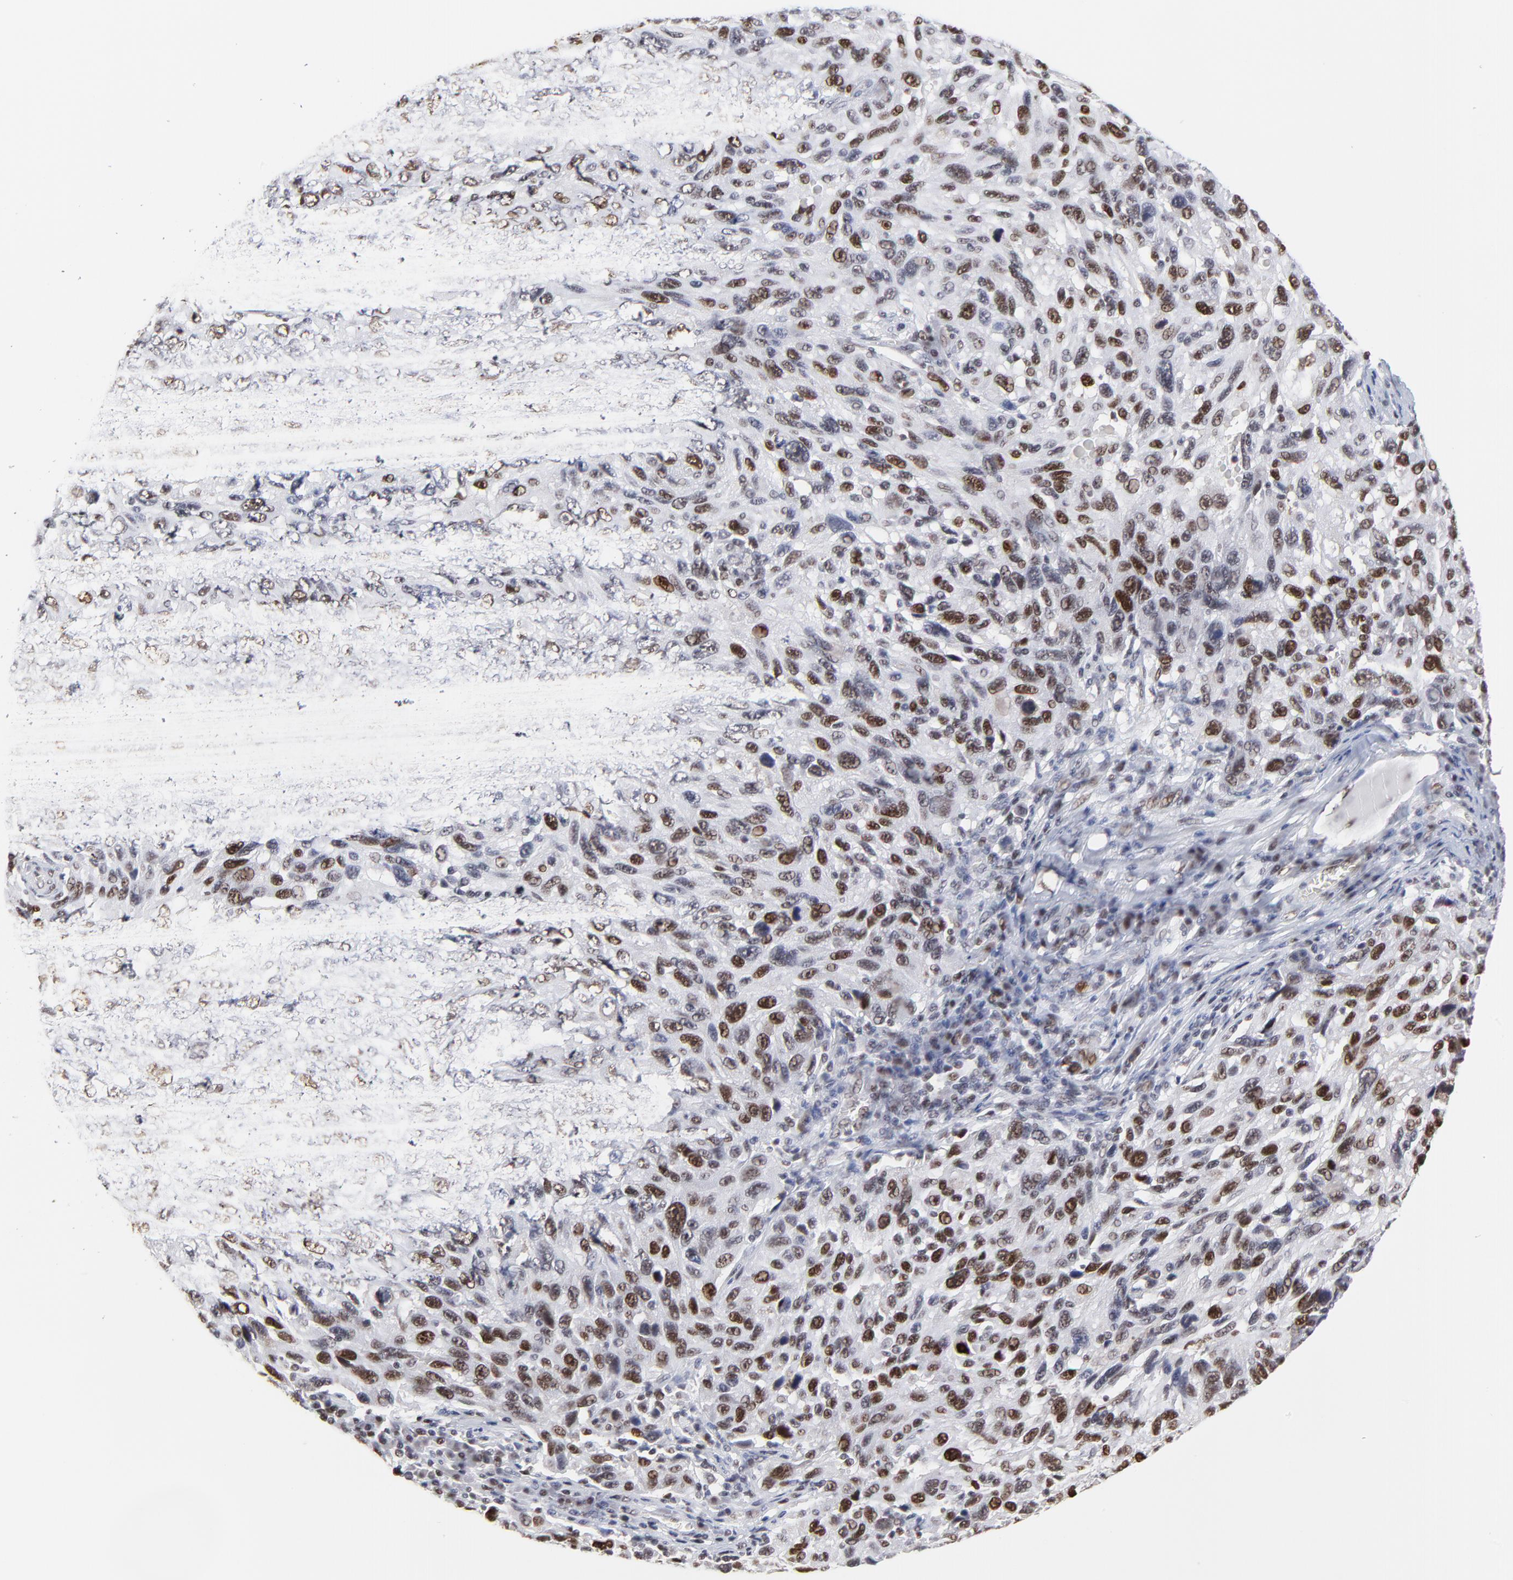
{"staining": {"intensity": "strong", "quantity": "25%-75%", "location": "nuclear"}, "tissue": "melanoma", "cell_type": "Tumor cells", "image_type": "cancer", "snomed": [{"axis": "morphology", "description": "Malignant melanoma, NOS"}, {"axis": "topography", "description": "Skin"}], "caption": "Malignant melanoma was stained to show a protein in brown. There is high levels of strong nuclear expression in approximately 25%-75% of tumor cells.", "gene": "OGFOD1", "patient": {"sex": "male", "age": 53}}